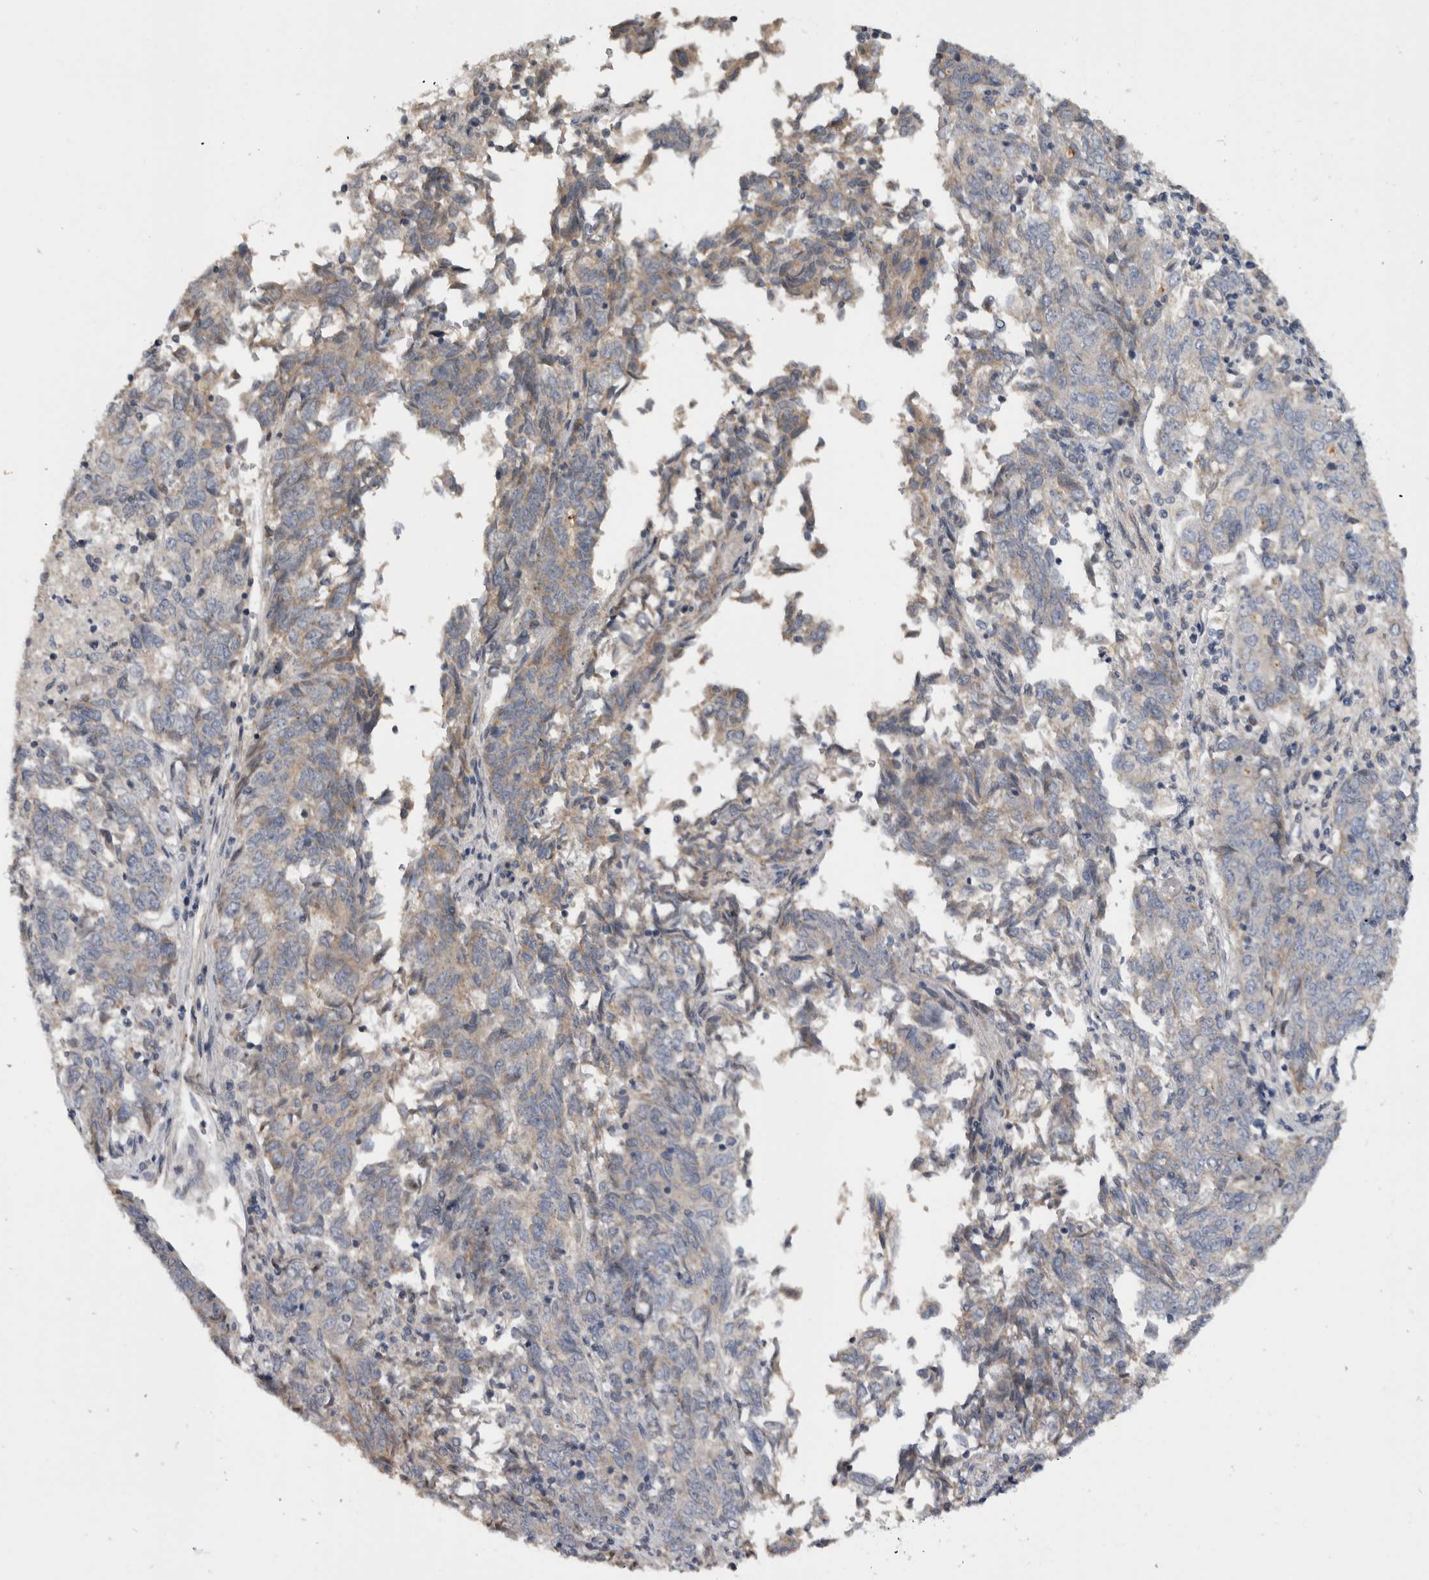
{"staining": {"intensity": "weak", "quantity": "<25%", "location": "cytoplasmic/membranous"}, "tissue": "endometrial cancer", "cell_type": "Tumor cells", "image_type": "cancer", "snomed": [{"axis": "morphology", "description": "Adenocarcinoma, NOS"}, {"axis": "topography", "description": "Endometrium"}], "caption": "This is an immunohistochemistry micrograph of human adenocarcinoma (endometrial). There is no positivity in tumor cells.", "gene": "FAM83G", "patient": {"sex": "female", "age": 80}}